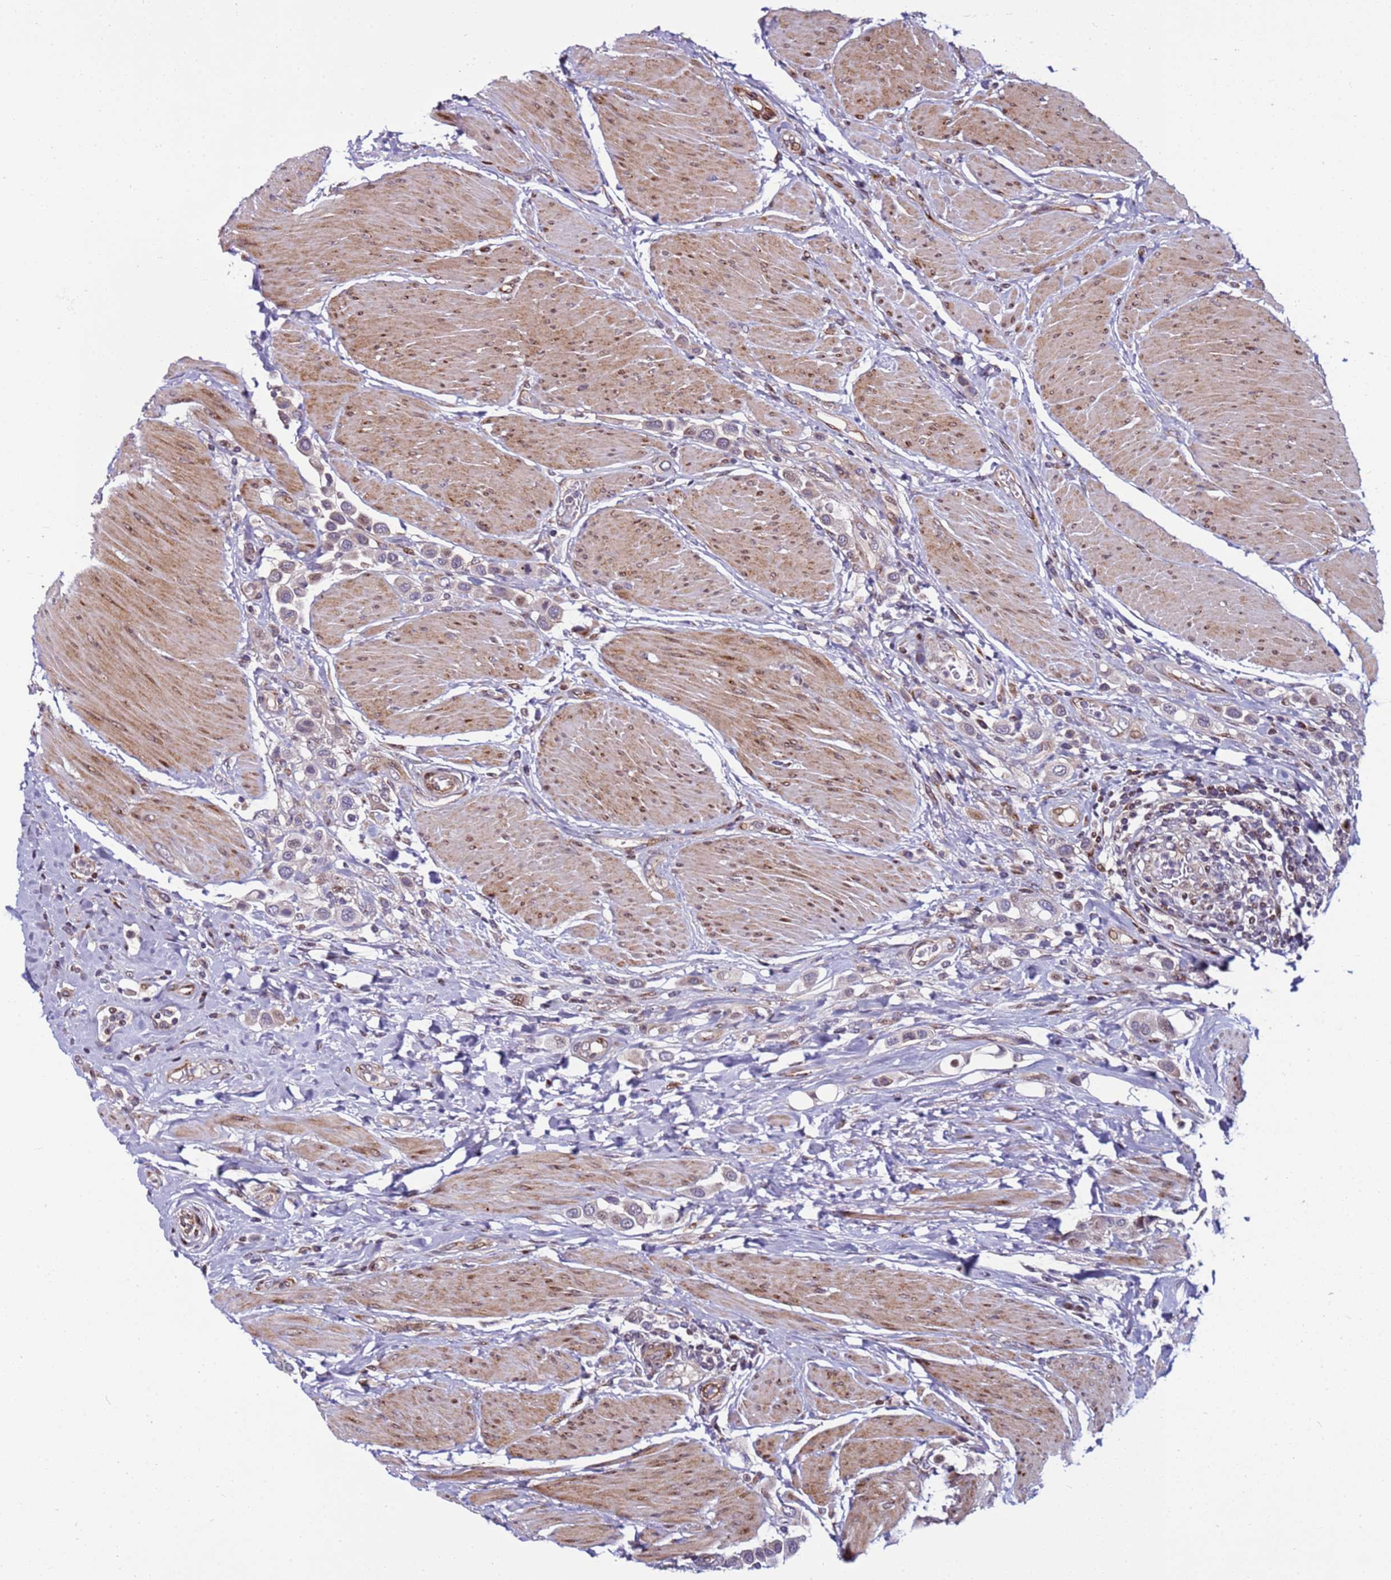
{"staining": {"intensity": "moderate", "quantity": "<25%", "location": "nuclear"}, "tissue": "urothelial cancer", "cell_type": "Tumor cells", "image_type": "cancer", "snomed": [{"axis": "morphology", "description": "Urothelial carcinoma, High grade"}, {"axis": "topography", "description": "Urinary bladder"}], "caption": "Protein expression analysis of urothelial cancer displays moderate nuclear positivity in approximately <25% of tumor cells. (brown staining indicates protein expression, while blue staining denotes nuclei).", "gene": "WBP11", "patient": {"sex": "male", "age": 50}}